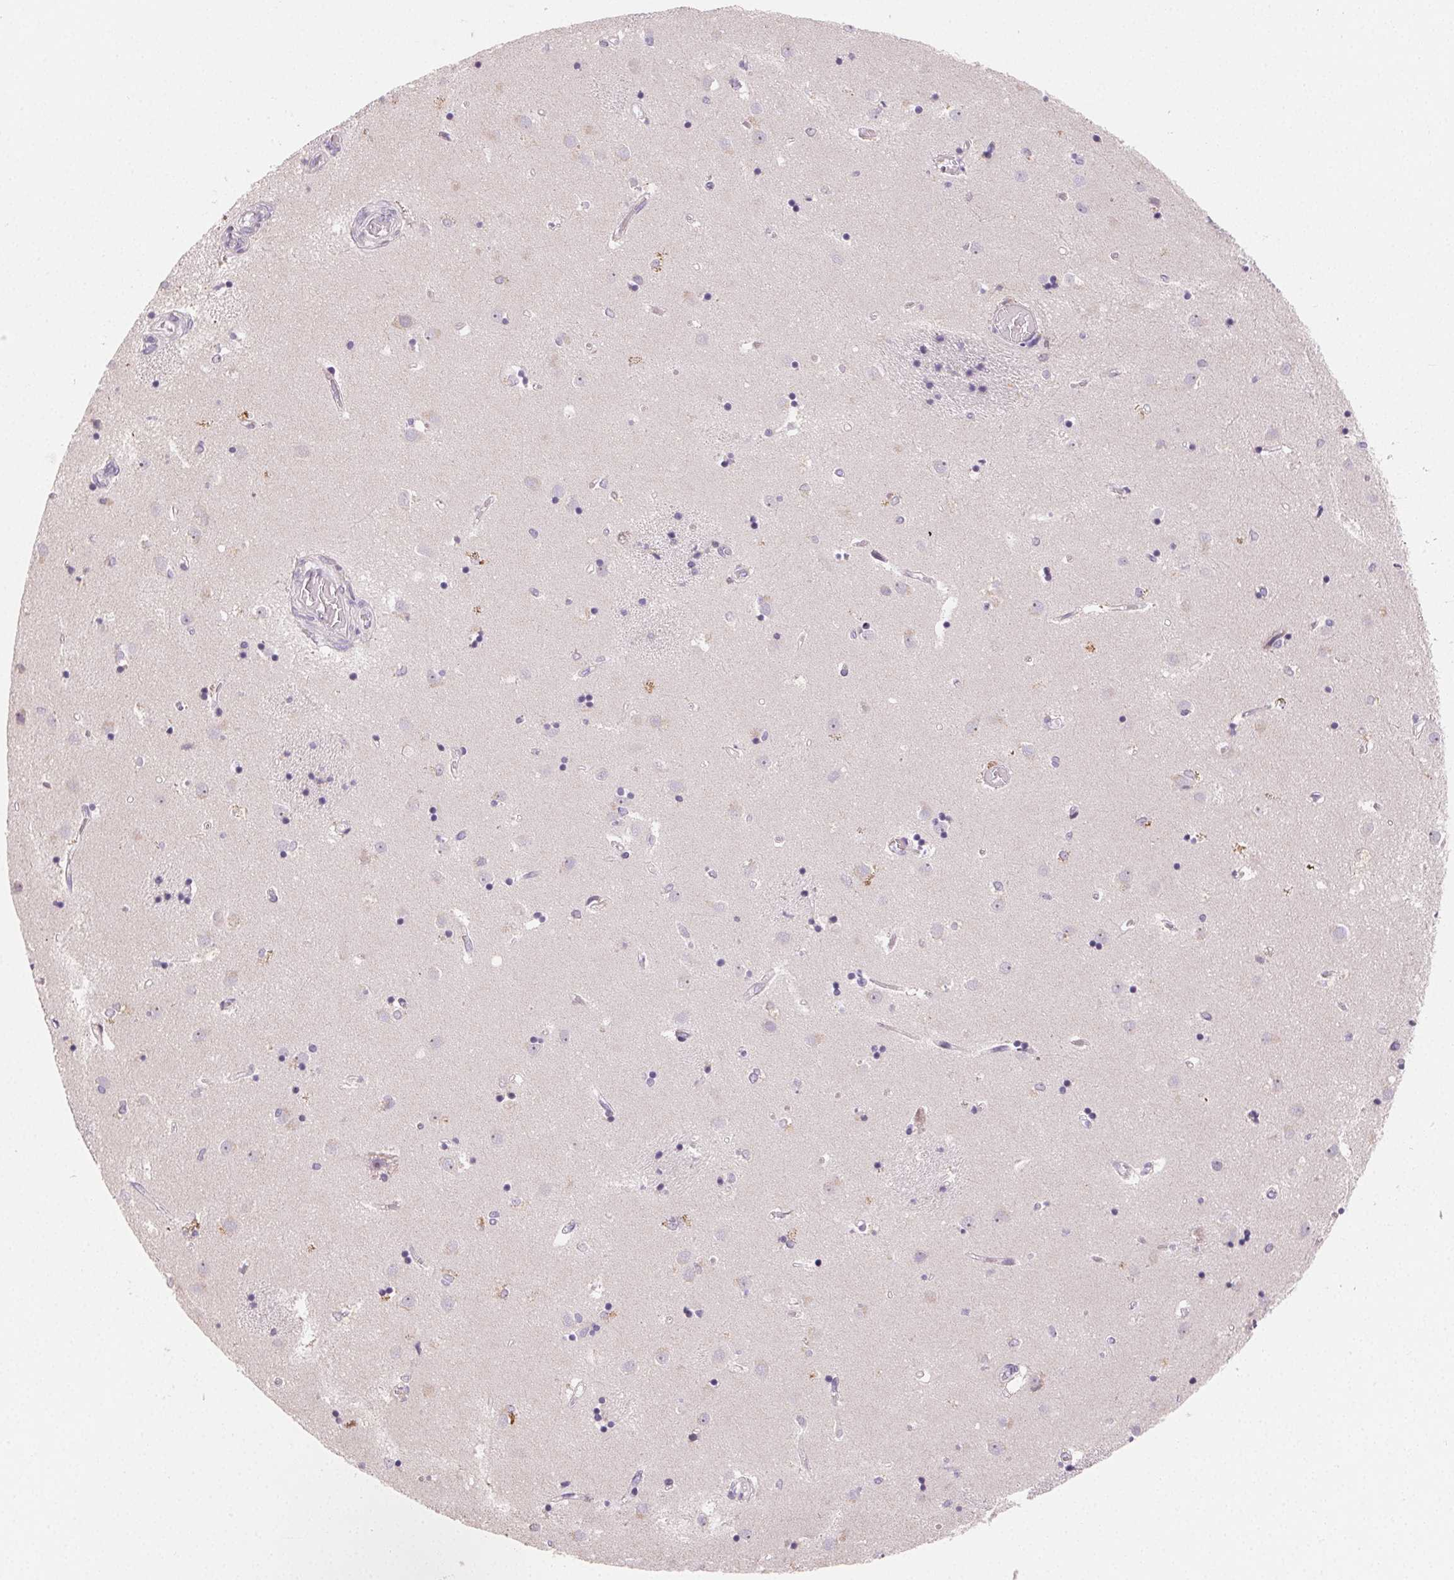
{"staining": {"intensity": "weak", "quantity": "<25%", "location": "cytoplasmic/membranous"}, "tissue": "caudate", "cell_type": "Glial cells", "image_type": "normal", "snomed": [{"axis": "morphology", "description": "Normal tissue, NOS"}, {"axis": "topography", "description": "Lateral ventricle wall"}], "caption": "Caudate stained for a protein using IHC reveals no expression glial cells.", "gene": "MYBL1", "patient": {"sex": "male", "age": 54}}